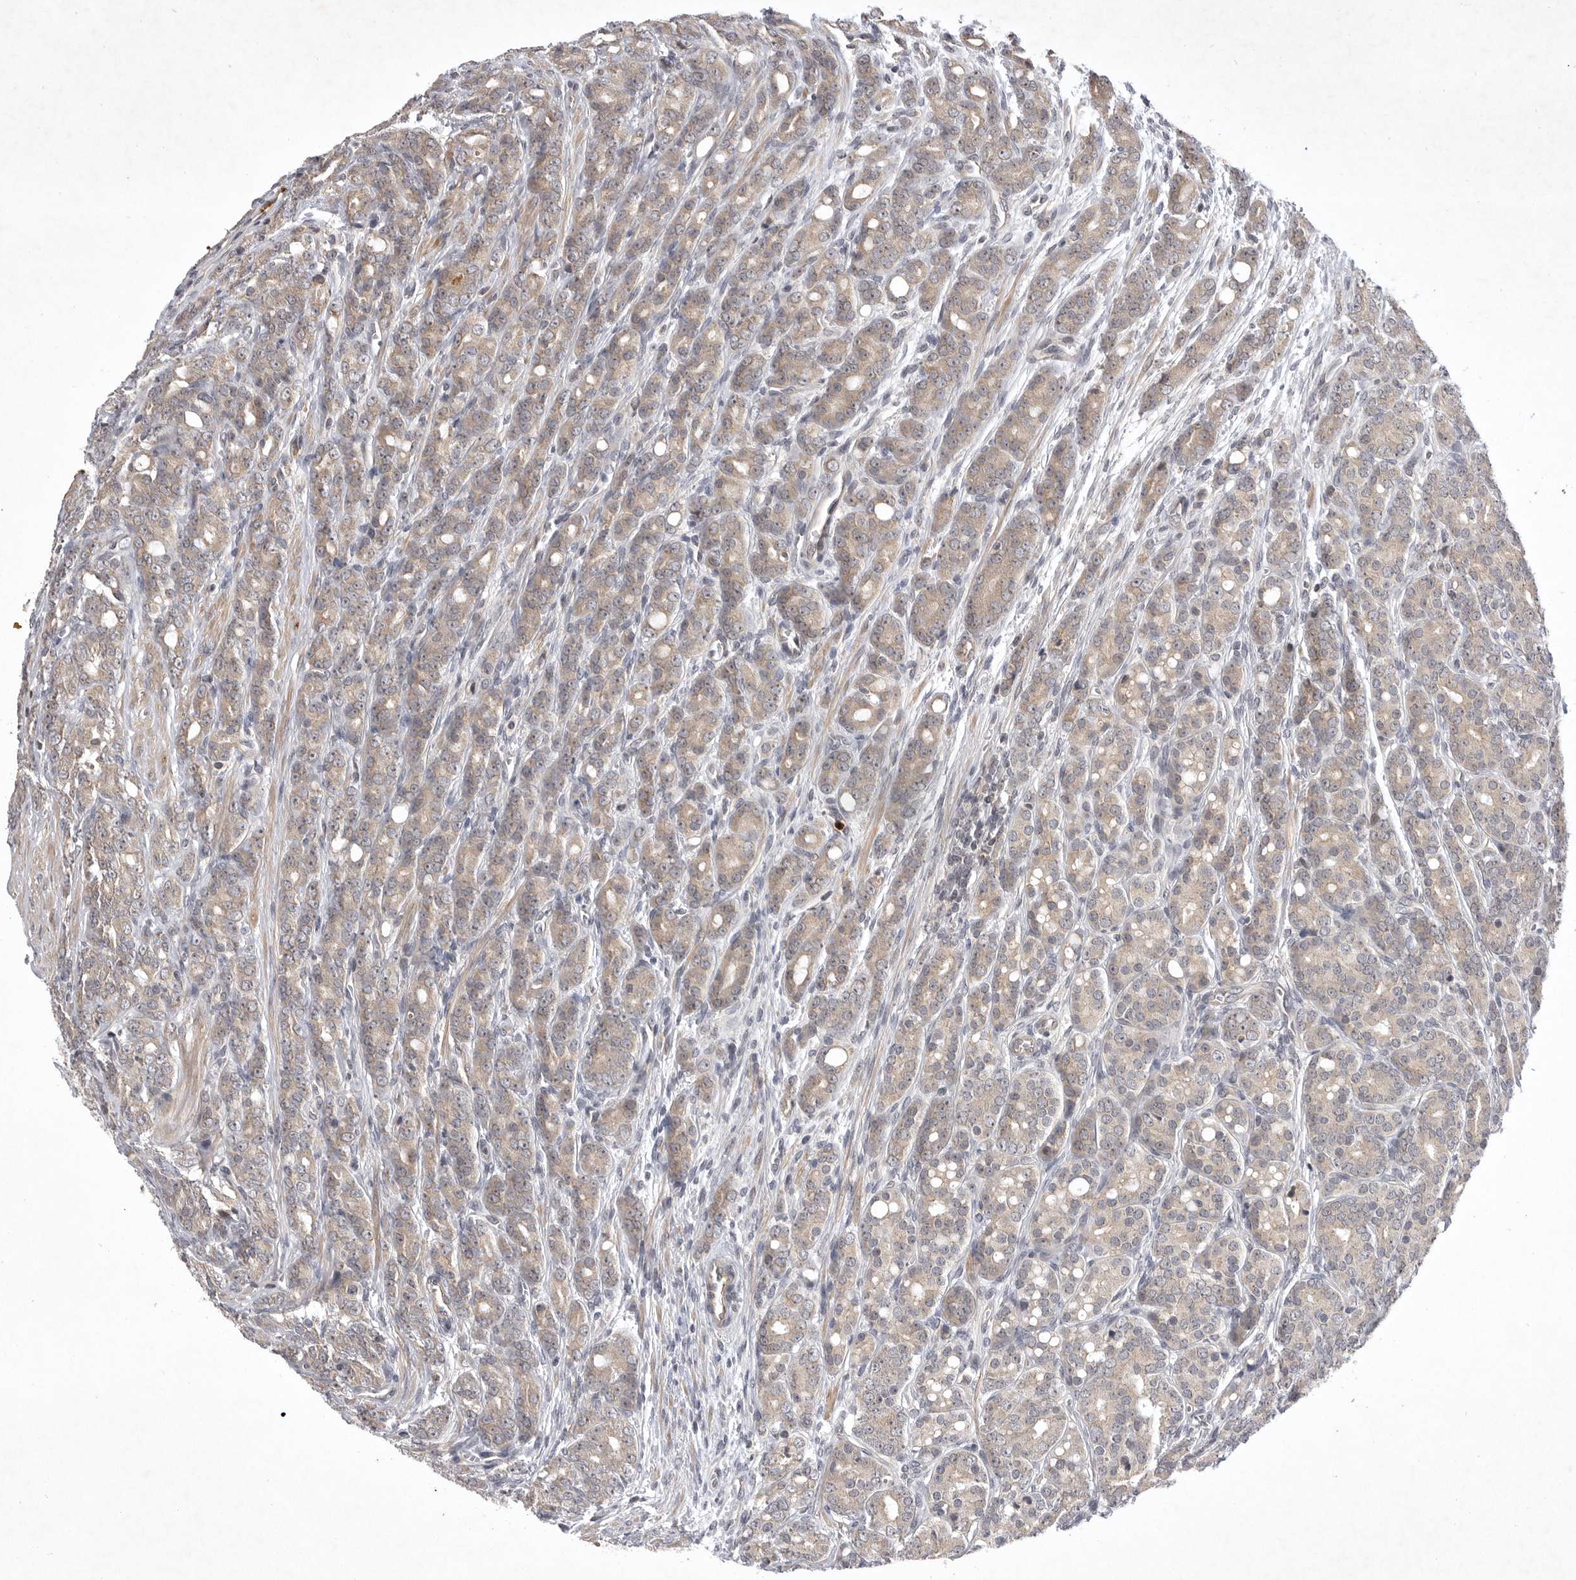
{"staining": {"intensity": "weak", "quantity": "<25%", "location": "cytoplasmic/membranous"}, "tissue": "prostate cancer", "cell_type": "Tumor cells", "image_type": "cancer", "snomed": [{"axis": "morphology", "description": "Adenocarcinoma, High grade"}, {"axis": "topography", "description": "Prostate"}], "caption": "The photomicrograph displays no significant expression in tumor cells of prostate adenocarcinoma (high-grade). (Brightfield microscopy of DAB immunohistochemistry (IHC) at high magnification).", "gene": "UBE3D", "patient": {"sex": "male", "age": 62}}